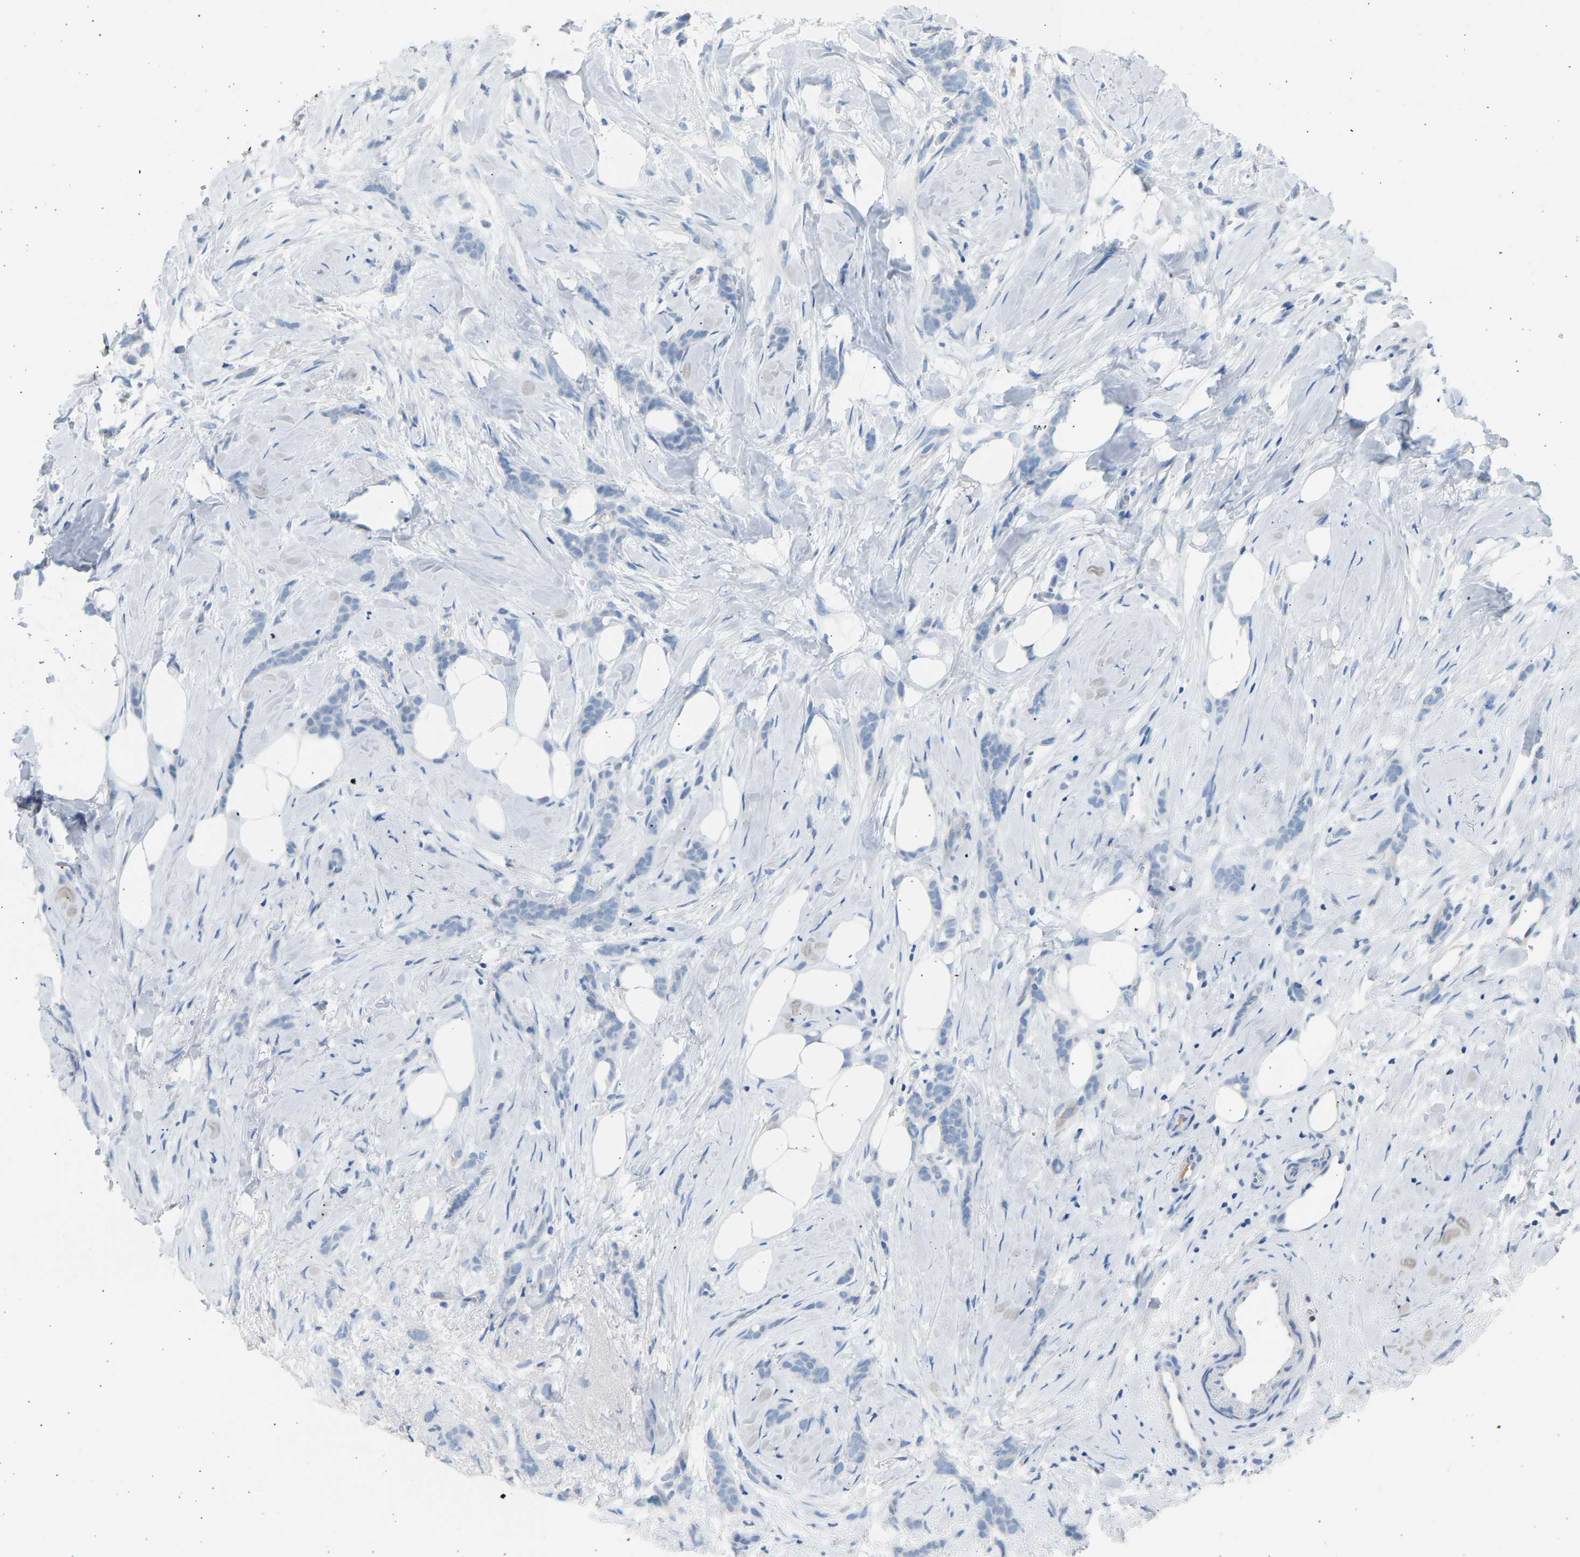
{"staining": {"intensity": "negative", "quantity": "none", "location": "none"}, "tissue": "breast cancer", "cell_type": "Tumor cells", "image_type": "cancer", "snomed": [{"axis": "morphology", "description": "Lobular carcinoma, in situ"}, {"axis": "morphology", "description": "Lobular carcinoma"}, {"axis": "topography", "description": "Breast"}], "caption": "A micrograph of breast cancer stained for a protein reveals no brown staining in tumor cells. (Brightfield microscopy of DAB (3,3'-diaminobenzidine) IHC at high magnification).", "gene": "GNAS", "patient": {"sex": "female", "age": 41}}